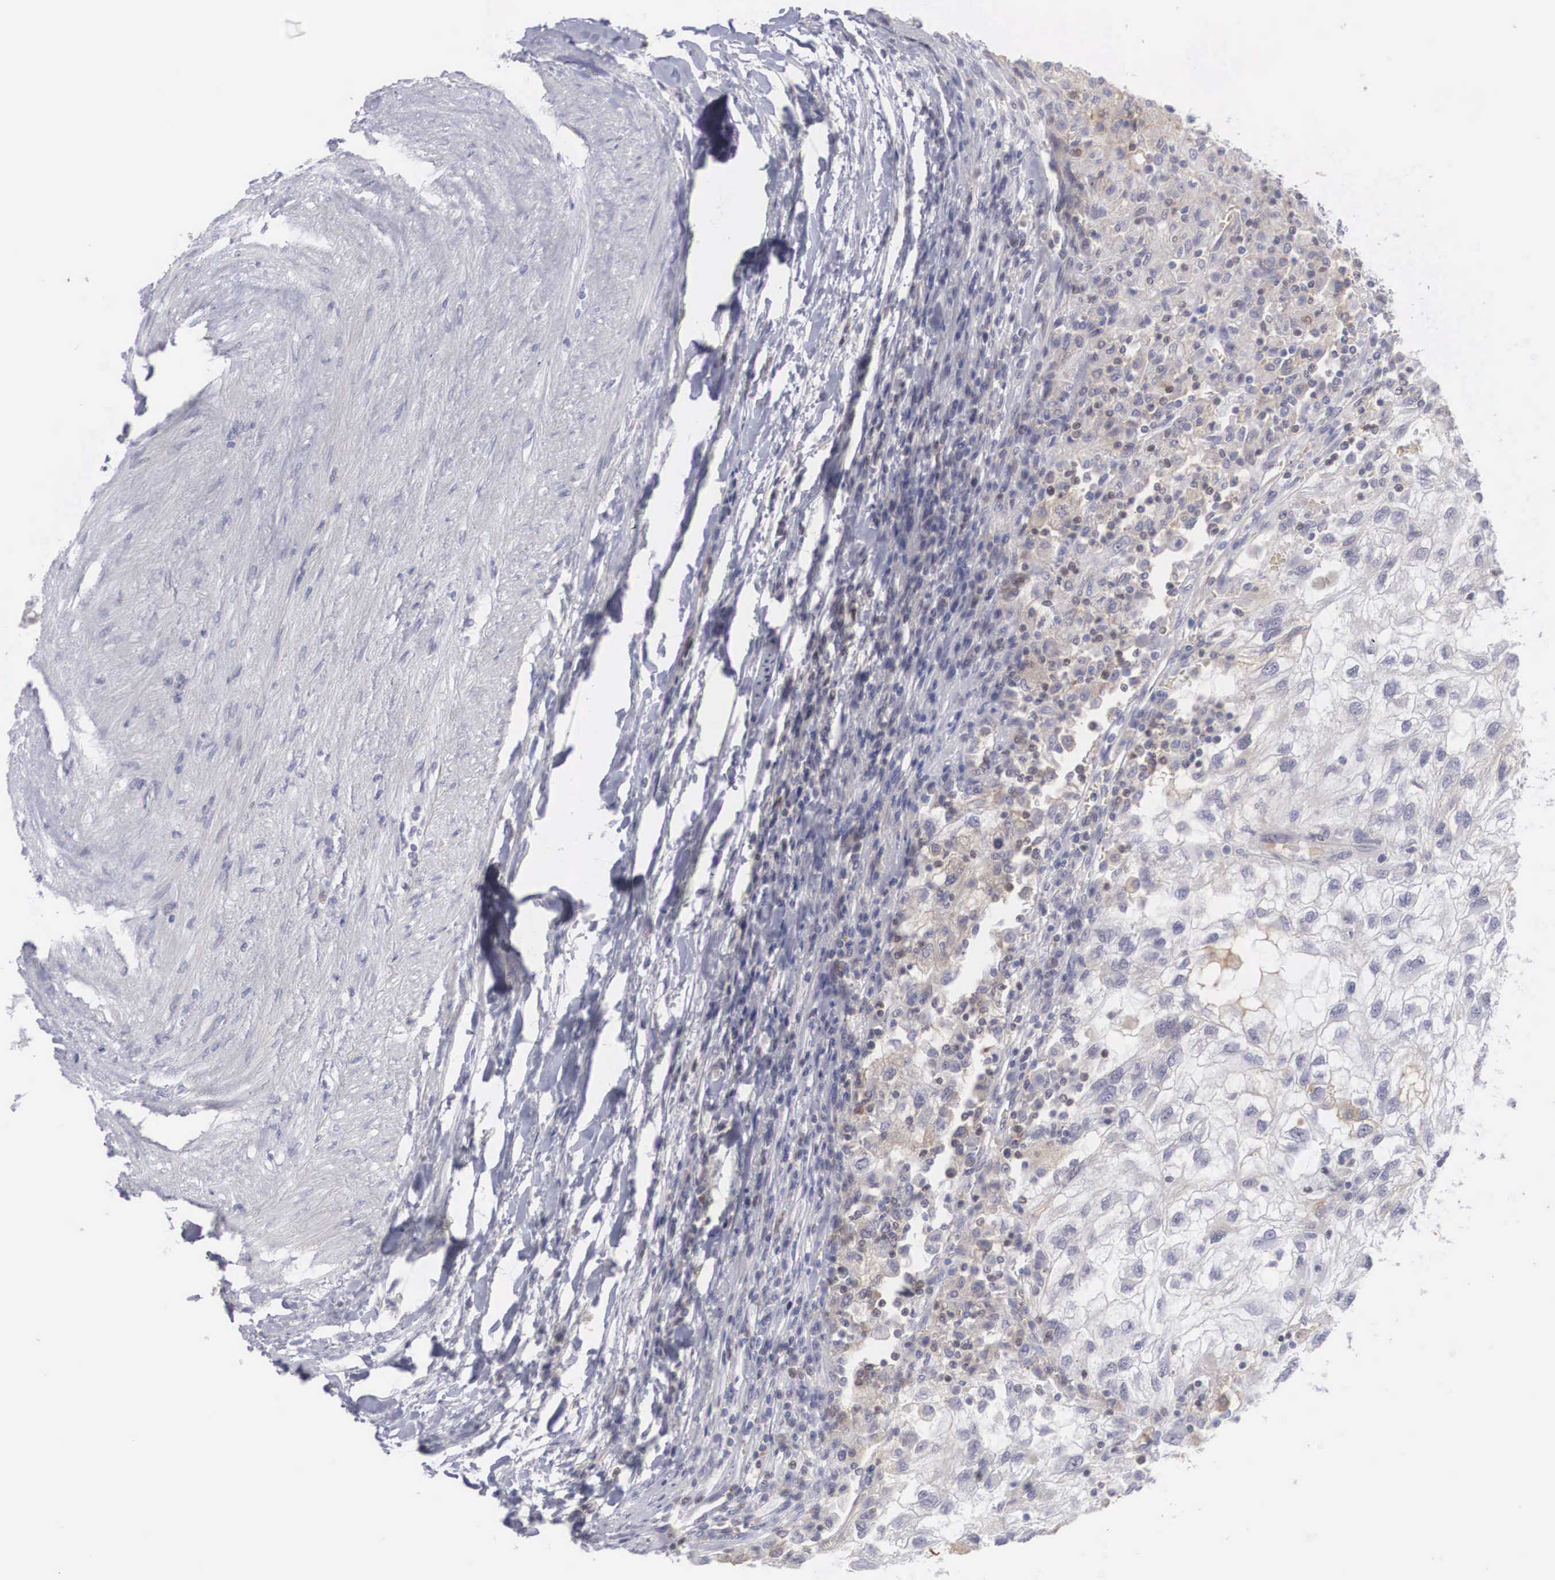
{"staining": {"intensity": "weak", "quantity": "<25%", "location": "cytoplasmic/membranous"}, "tissue": "renal cancer", "cell_type": "Tumor cells", "image_type": "cancer", "snomed": [{"axis": "morphology", "description": "Normal tissue, NOS"}, {"axis": "morphology", "description": "Adenocarcinoma, NOS"}, {"axis": "topography", "description": "Kidney"}], "caption": "Tumor cells show no significant protein staining in renal adenocarcinoma.", "gene": "RBPJ", "patient": {"sex": "male", "age": 71}}